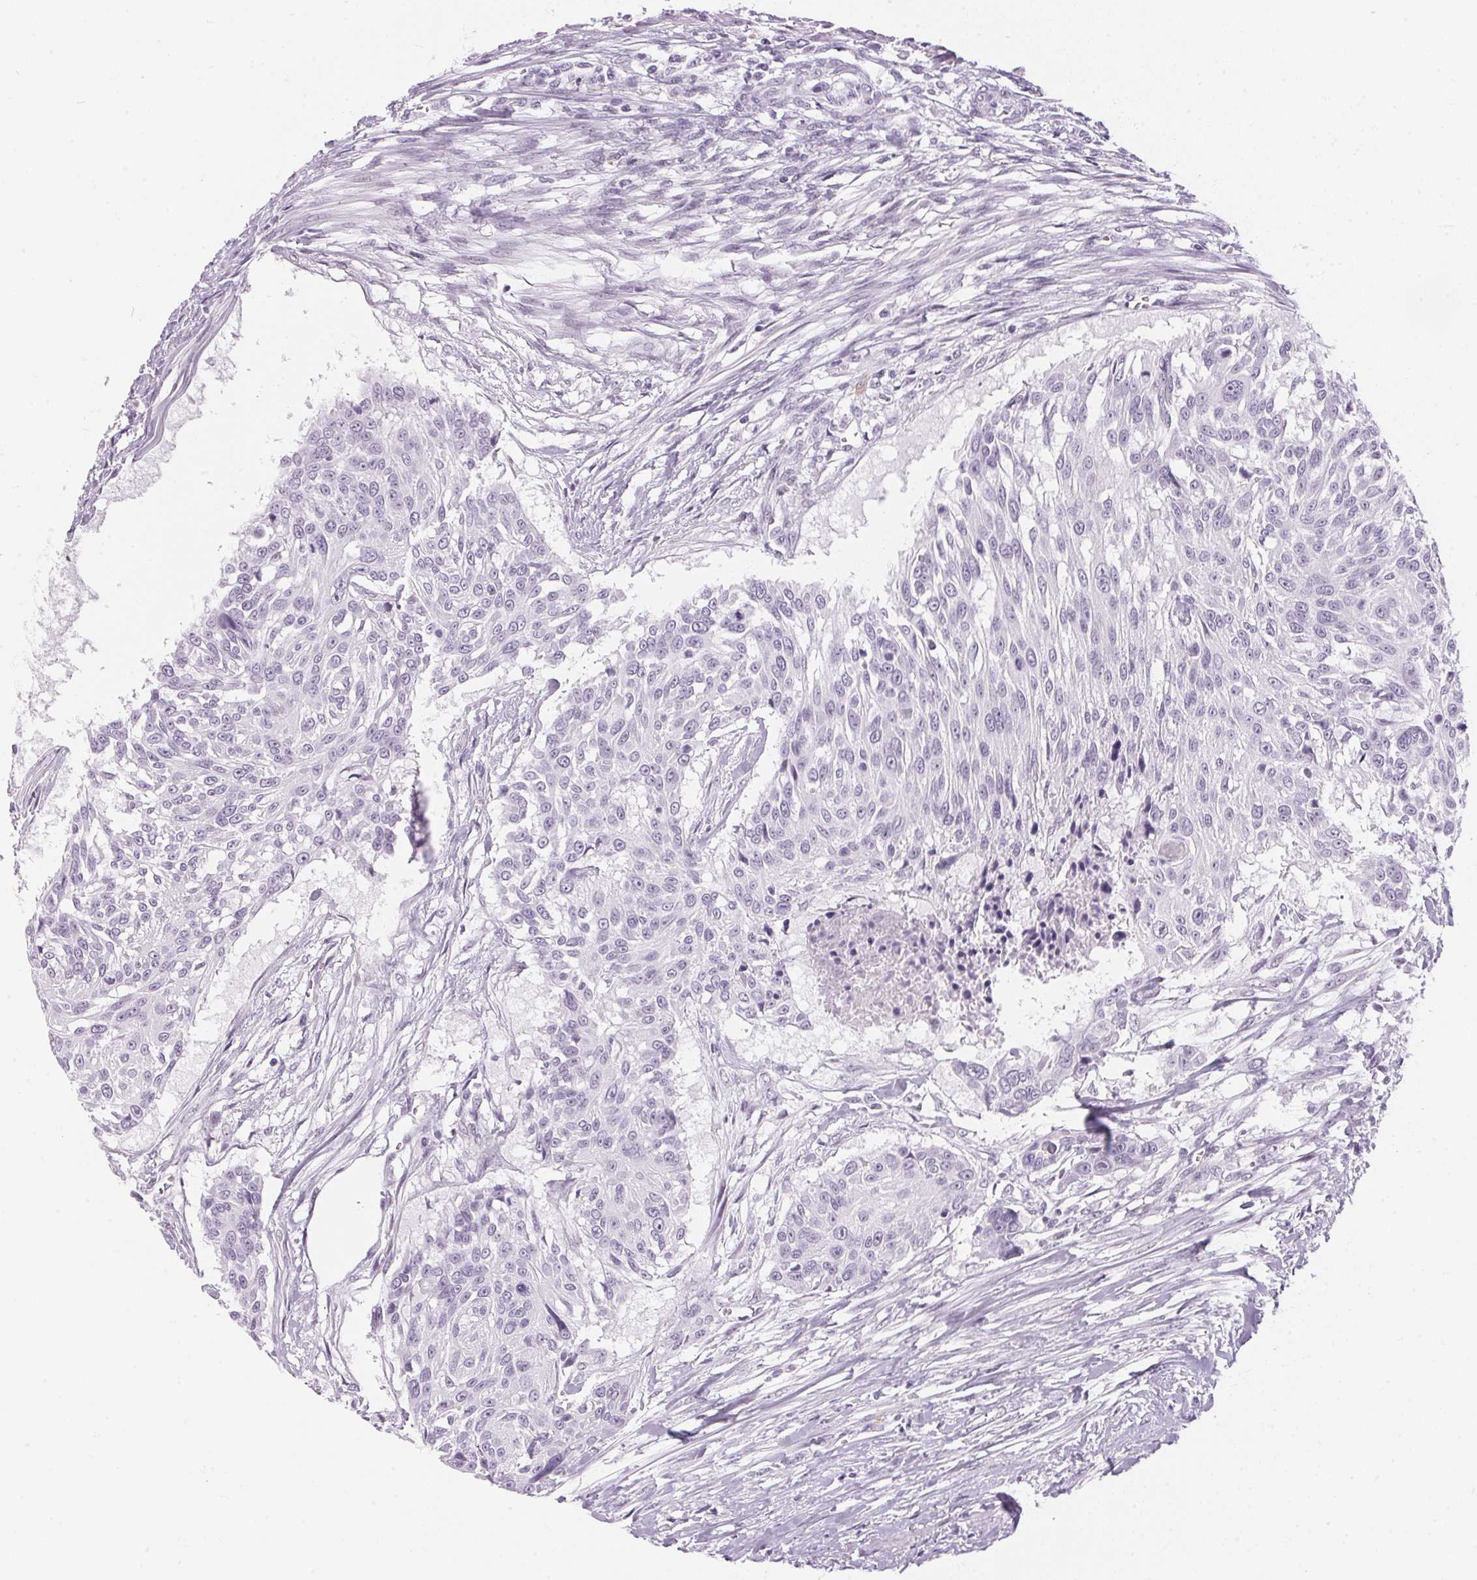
{"staining": {"intensity": "negative", "quantity": "none", "location": "none"}, "tissue": "urothelial cancer", "cell_type": "Tumor cells", "image_type": "cancer", "snomed": [{"axis": "morphology", "description": "Urothelial carcinoma, NOS"}, {"axis": "topography", "description": "Urinary bladder"}], "caption": "An IHC micrograph of transitional cell carcinoma is shown. There is no staining in tumor cells of transitional cell carcinoma. Nuclei are stained in blue.", "gene": "CADPS", "patient": {"sex": "male", "age": 55}}